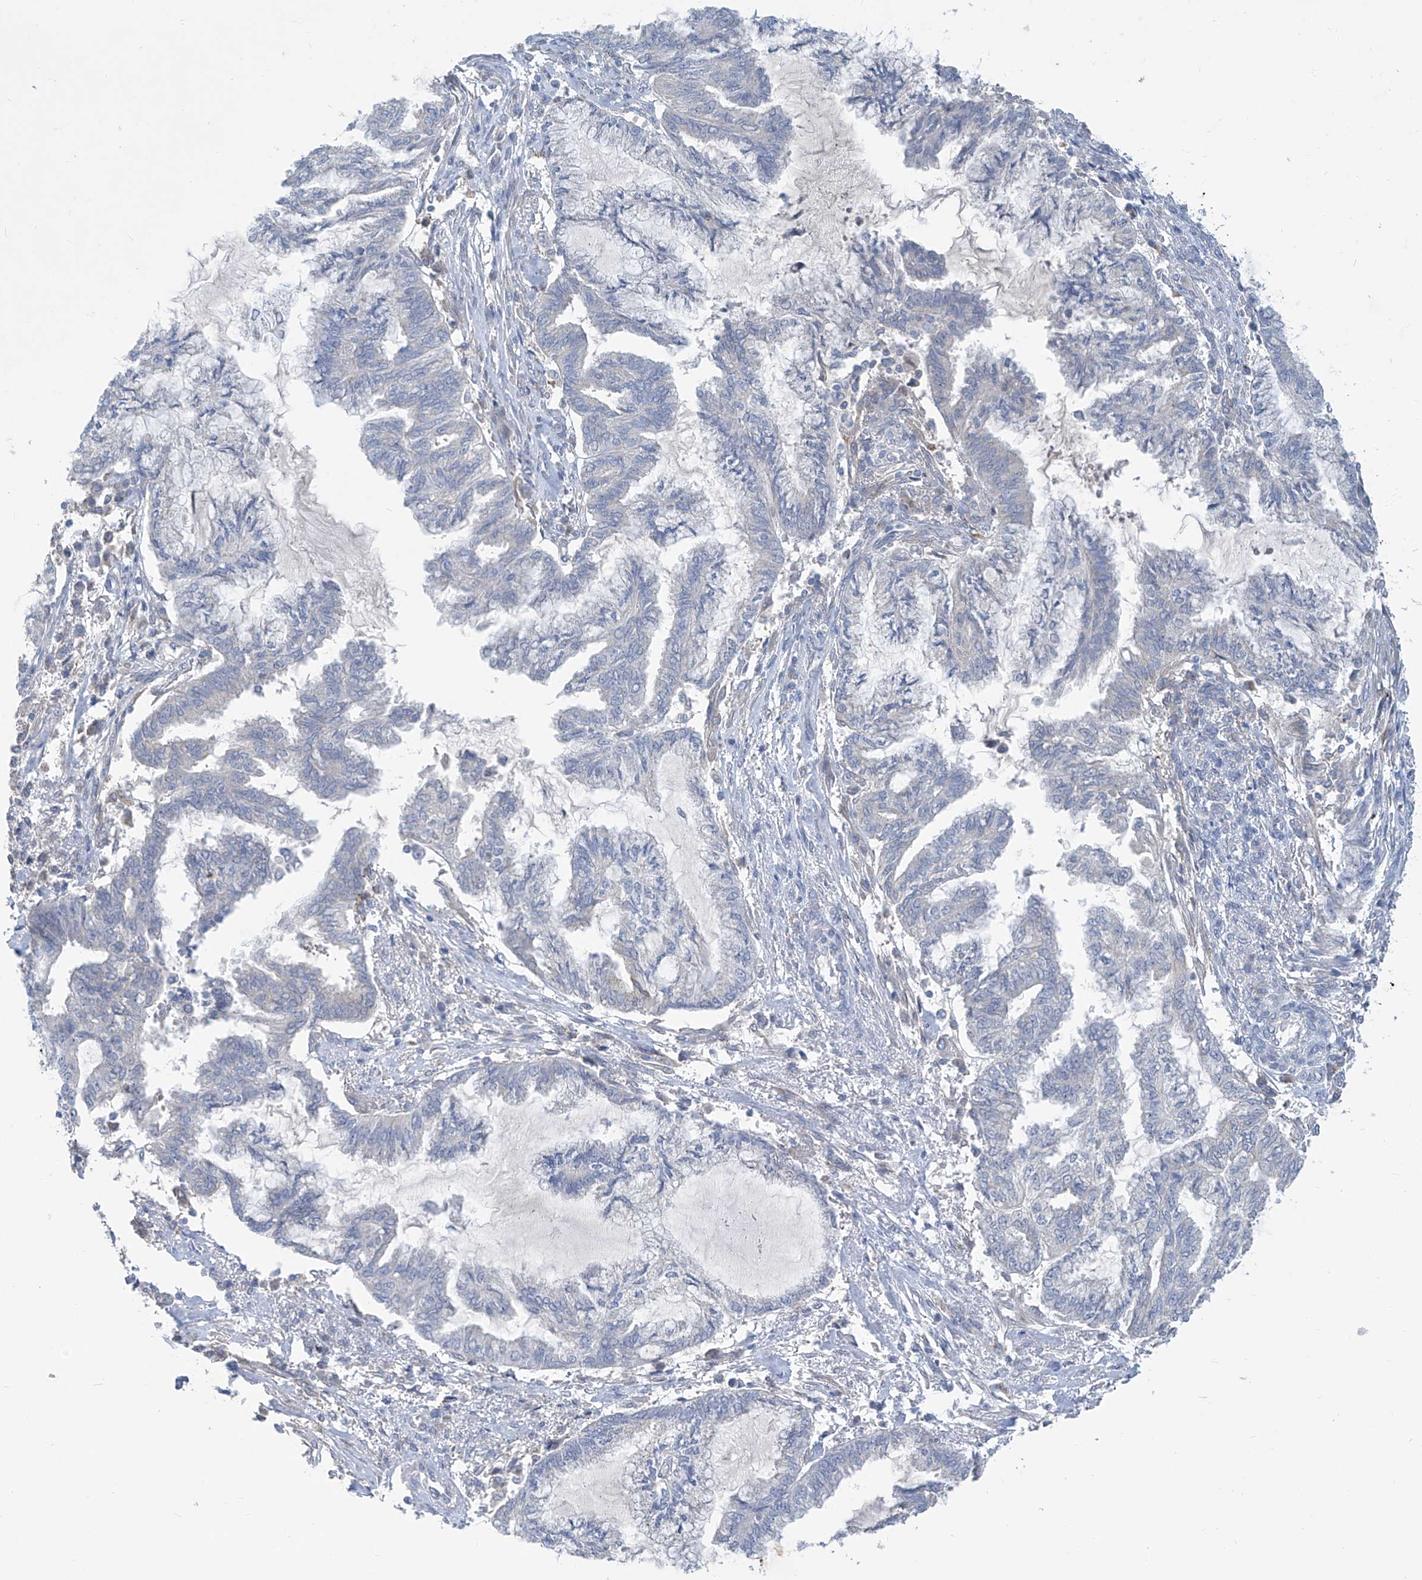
{"staining": {"intensity": "negative", "quantity": "none", "location": "none"}, "tissue": "endometrial cancer", "cell_type": "Tumor cells", "image_type": "cancer", "snomed": [{"axis": "morphology", "description": "Adenocarcinoma, NOS"}, {"axis": "topography", "description": "Endometrium"}], "caption": "Histopathology image shows no significant protein expression in tumor cells of adenocarcinoma (endometrial). The staining was performed using DAB to visualize the protein expression in brown, while the nuclei were stained in blue with hematoxylin (Magnification: 20x).", "gene": "KRTAP25-1", "patient": {"sex": "female", "age": 86}}